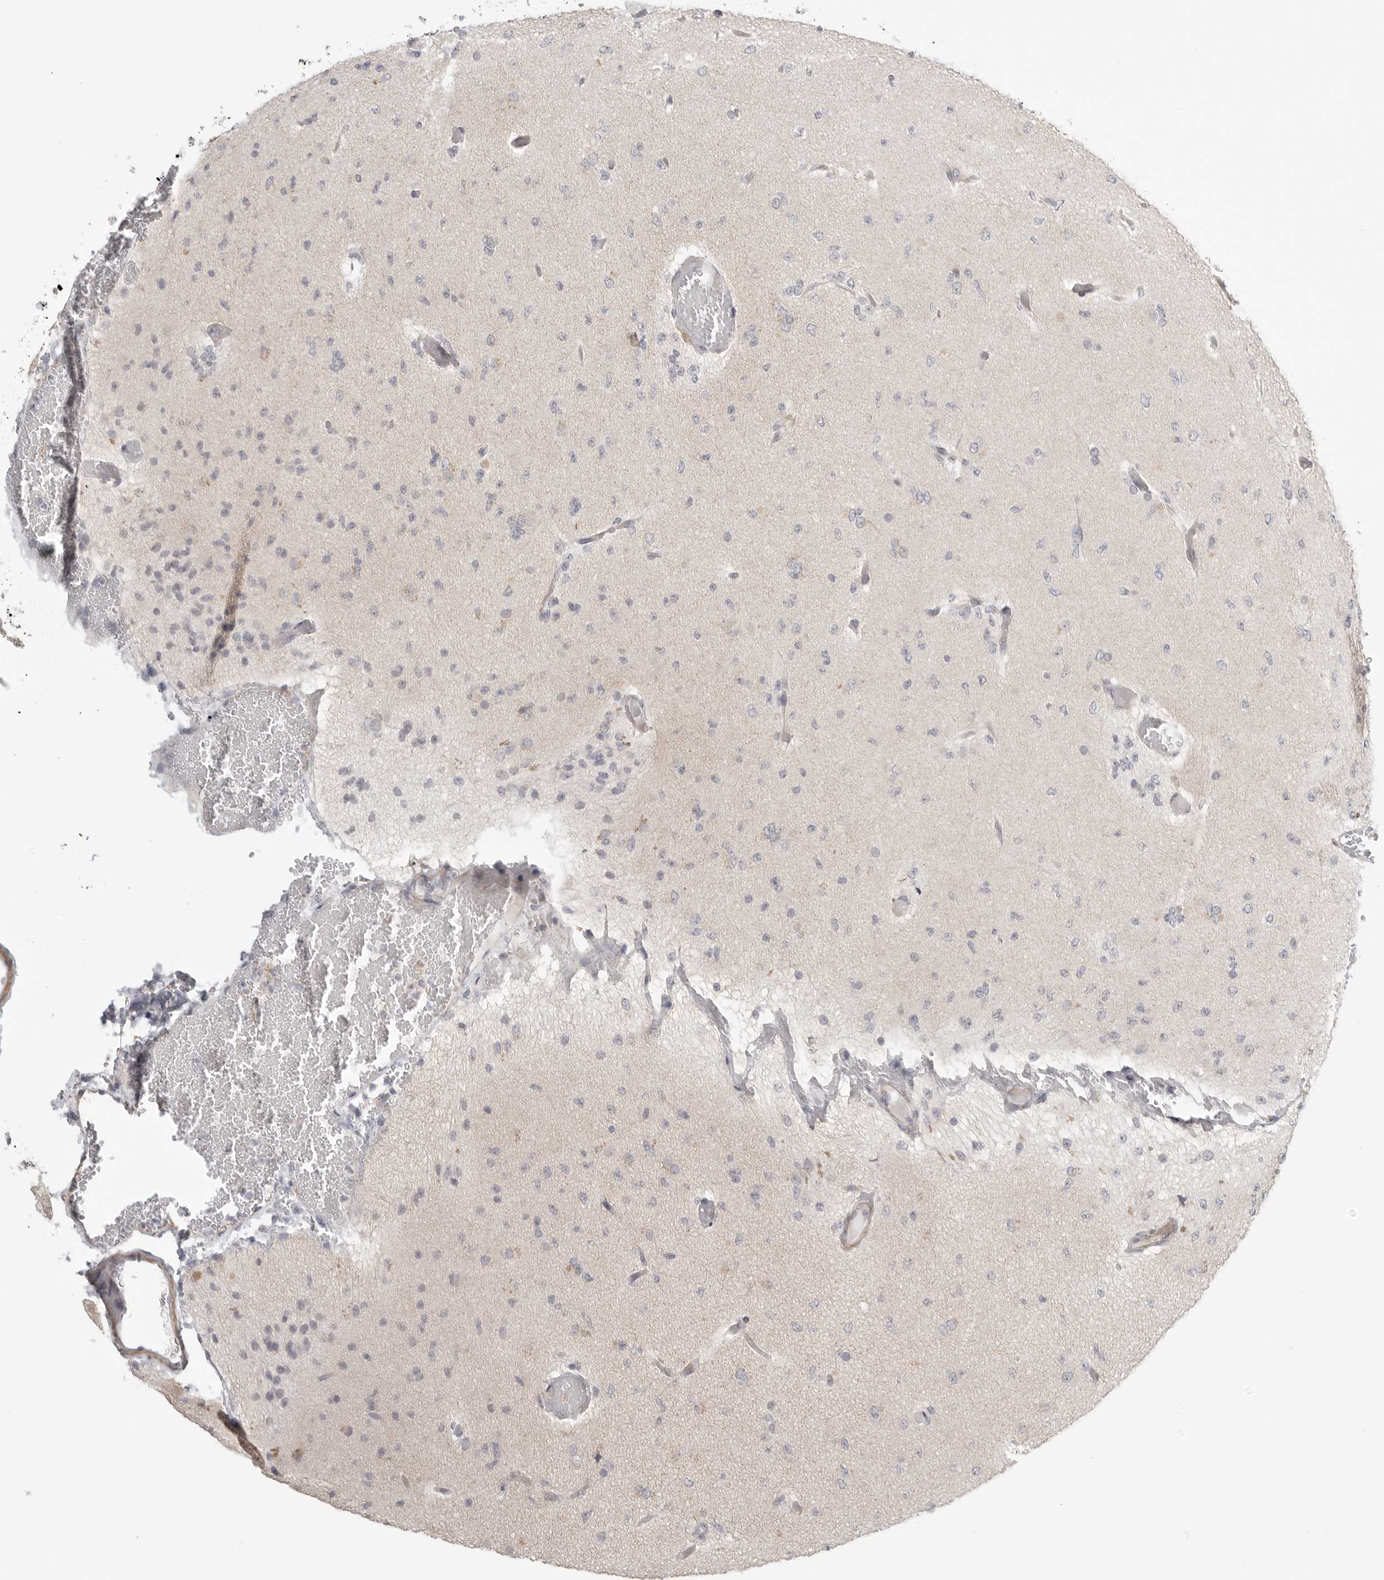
{"staining": {"intensity": "negative", "quantity": "none", "location": "none"}, "tissue": "glioma", "cell_type": "Tumor cells", "image_type": "cancer", "snomed": [{"axis": "morphology", "description": "Glioma, malignant, Low grade"}, {"axis": "topography", "description": "Brain"}], "caption": "Tumor cells show no significant positivity in glioma.", "gene": "STAB2", "patient": {"sex": "female", "age": 22}}